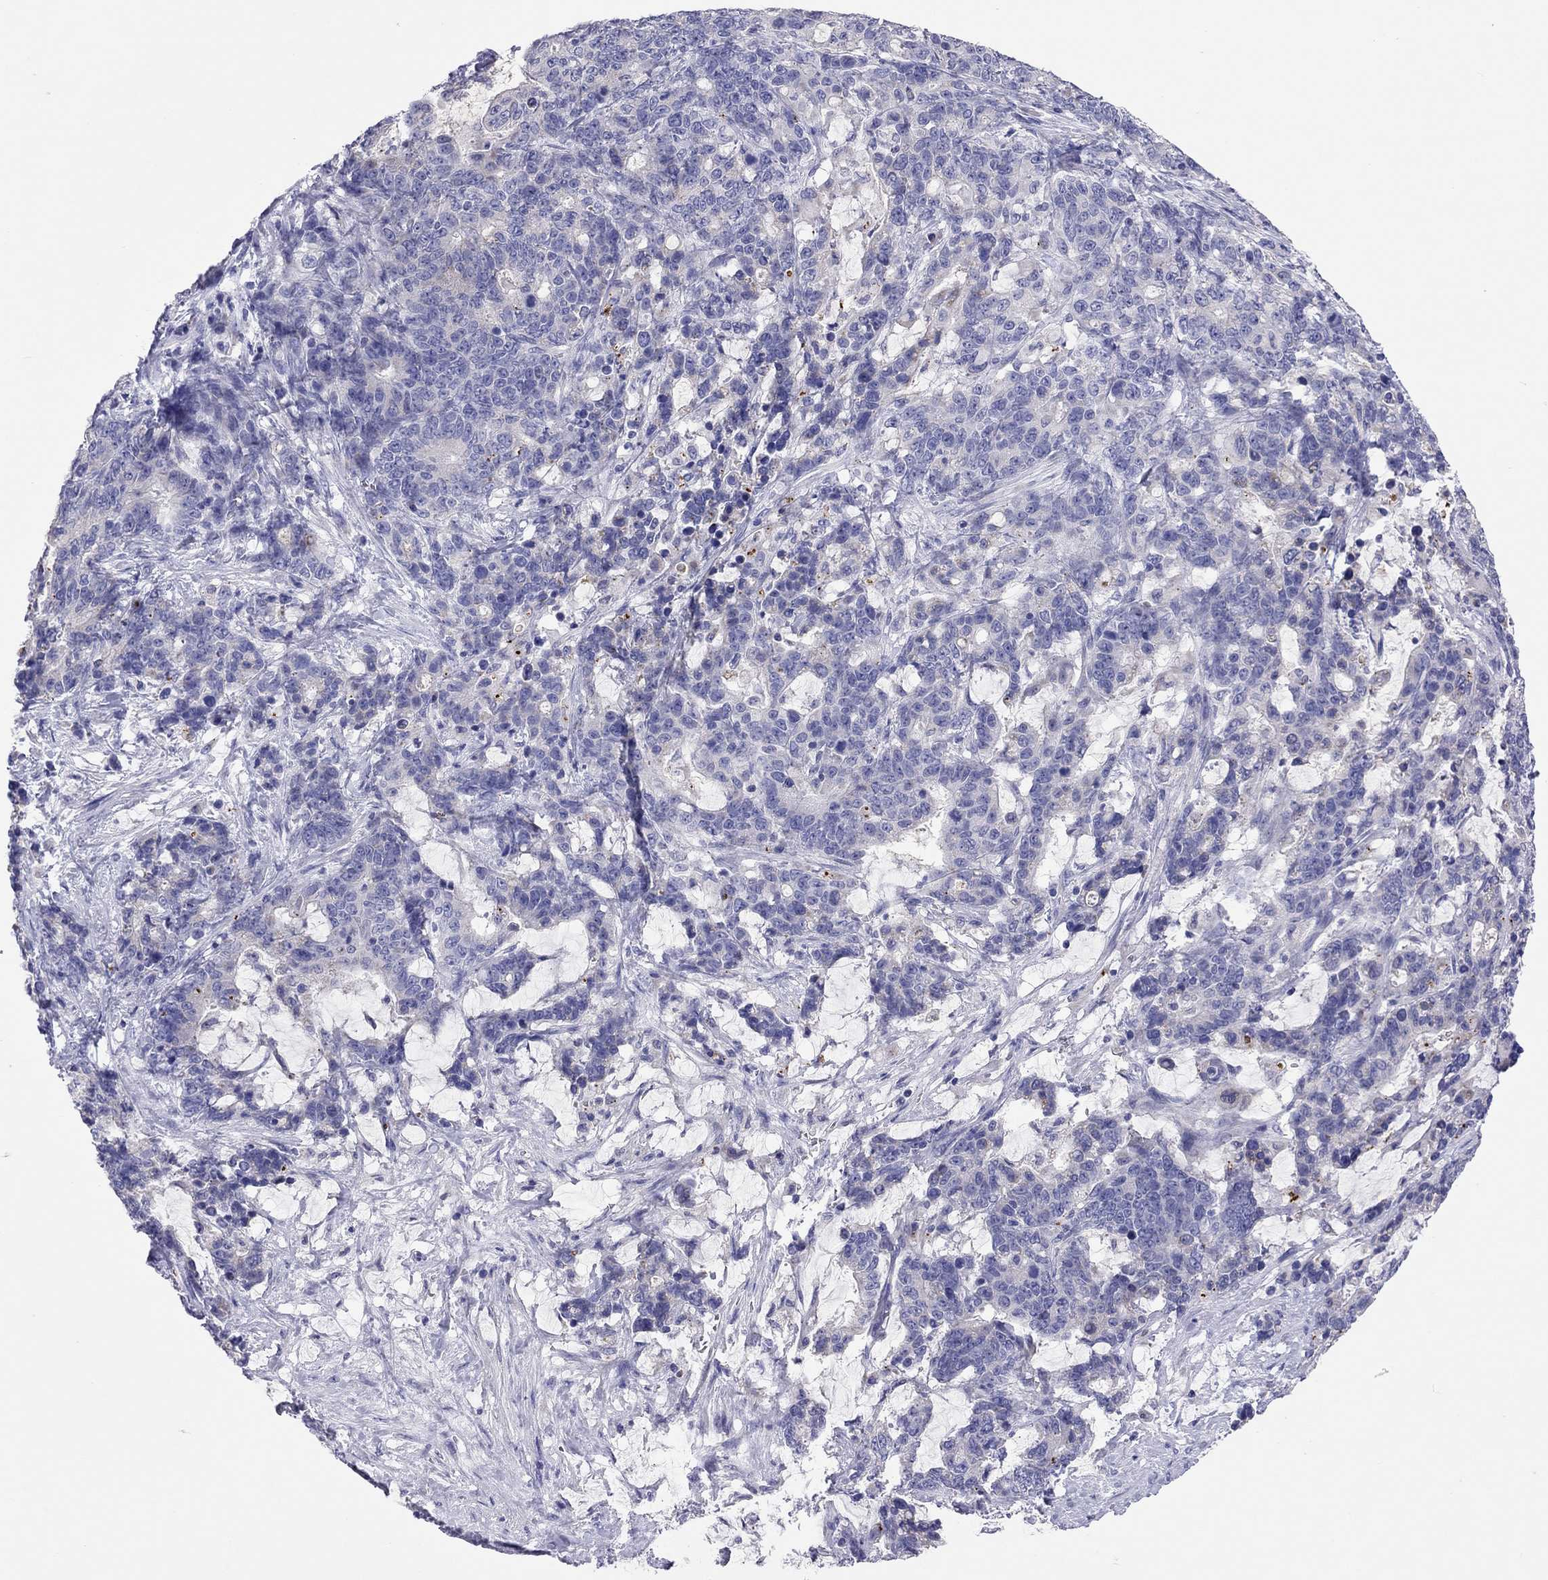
{"staining": {"intensity": "negative", "quantity": "none", "location": "none"}, "tissue": "stomach cancer", "cell_type": "Tumor cells", "image_type": "cancer", "snomed": [{"axis": "morphology", "description": "Normal tissue, NOS"}, {"axis": "morphology", "description": "Adenocarcinoma, NOS"}, {"axis": "topography", "description": "Stomach"}], "caption": "Photomicrograph shows no protein expression in tumor cells of stomach cancer tissue.", "gene": "COL9A1", "patient": {"sex": "female", "age": 64}}